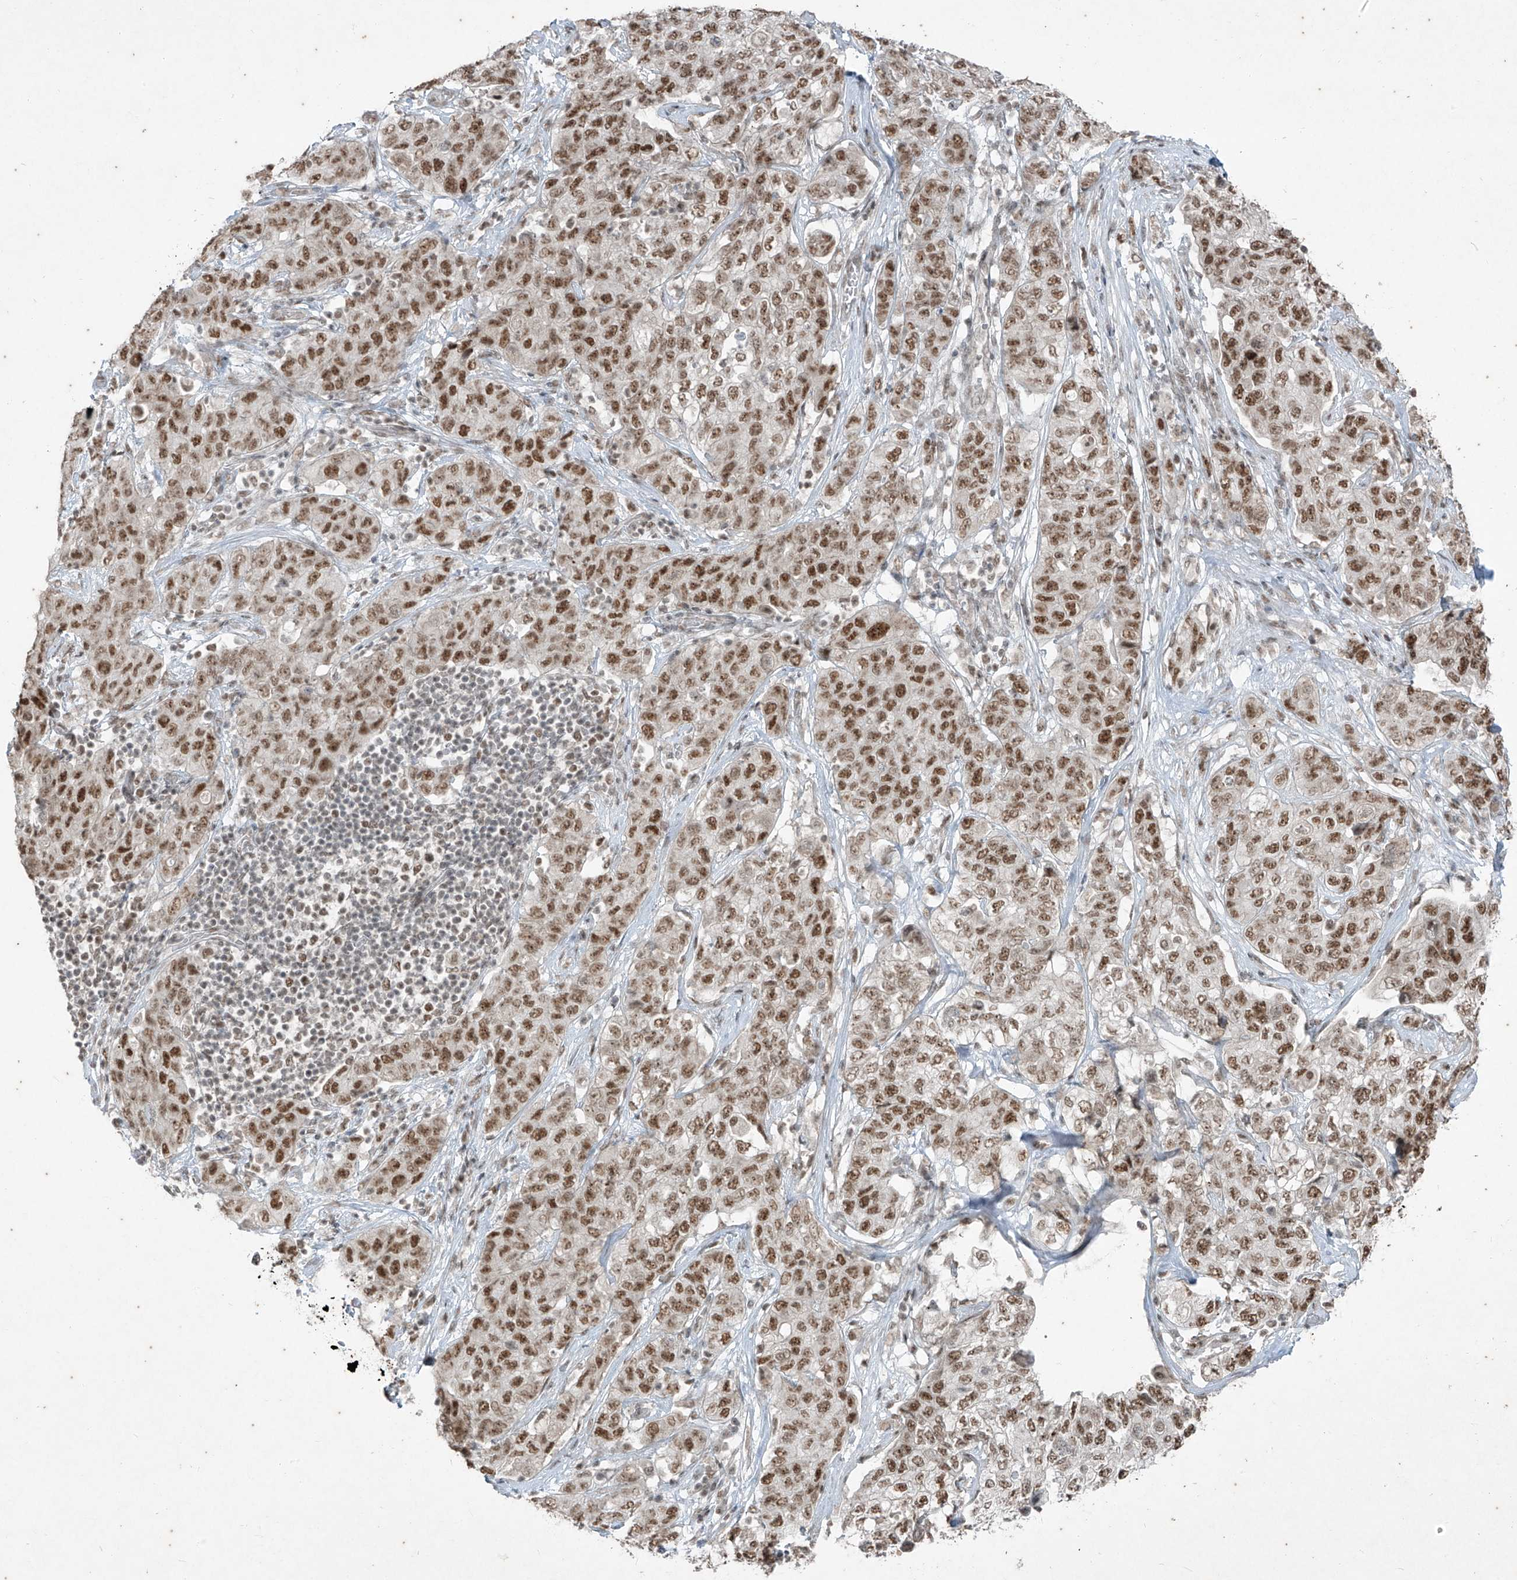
{"staining": {"intensity": "moderate", "quantity": ">75%", "location": "nuclear"}, "tissue": "stomach cancer", "cell_type": "Tumor cells", "image_type": "cancer", "snomed": [{"axis": "morphology", "description": "Normal tissue, NOS"}, {"axis": "morphology", "description": "Adenocarcinoma, NOS"}, {"axis": "topography", "description": "Lymph node"}, {"axis": "topography", "description": "Stomach"}], "caption": "A histopathology image showing moderate nuclear expression in about >75% of tumor cells in adenocarcinoma (stomach), as visualized by brown immunohistochemical staining.", "gene": "ZNF354B", "patient": {"sex": "male", "age": 48}}